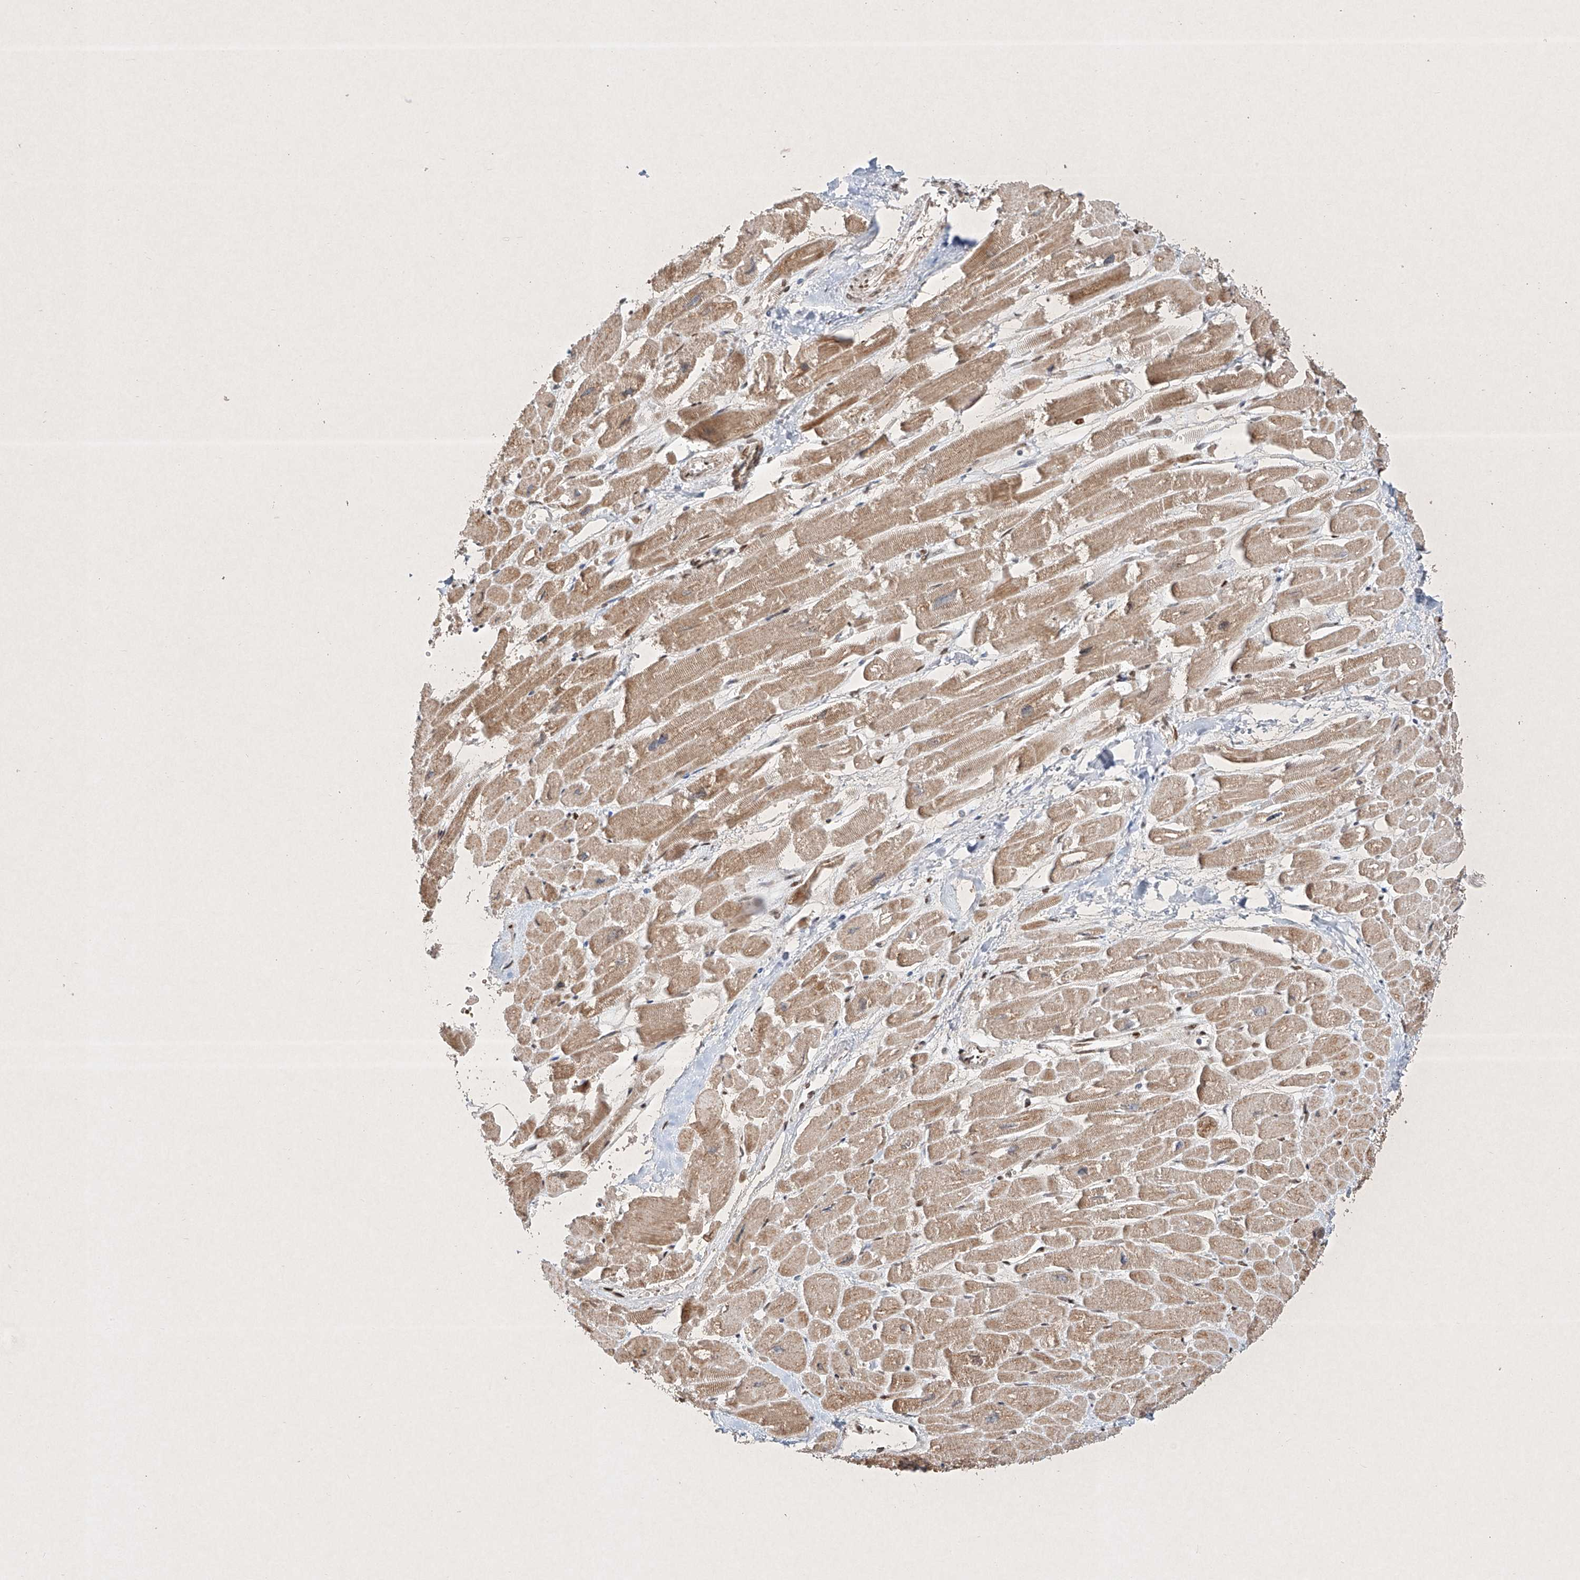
{"staining": {"intensity": "moderate", "quantity": ">75%", "location": "cytoplasmic/membranous"}, "tissue": "heart muscle", "cell_type": "Cardiomyocytes", "image_type": "normal", "snomed": [{"axis": "morphology", "description": "Normal tissue, NOS"}, {"axis": "topography", "description": "Heart"}], "caption": "Heart muscle stained with DAB (3,3'-diaminobenzidine) immunohistochemistry (IHC) exhibits medium levels of moderate cytoplasmic/membranous staining in approximately >75% of cardiomyocytes. (IHC, brightfield microscopy, high magnification).", "gene": "EPG5", "patient": {"sex": "male", "age": 54}}